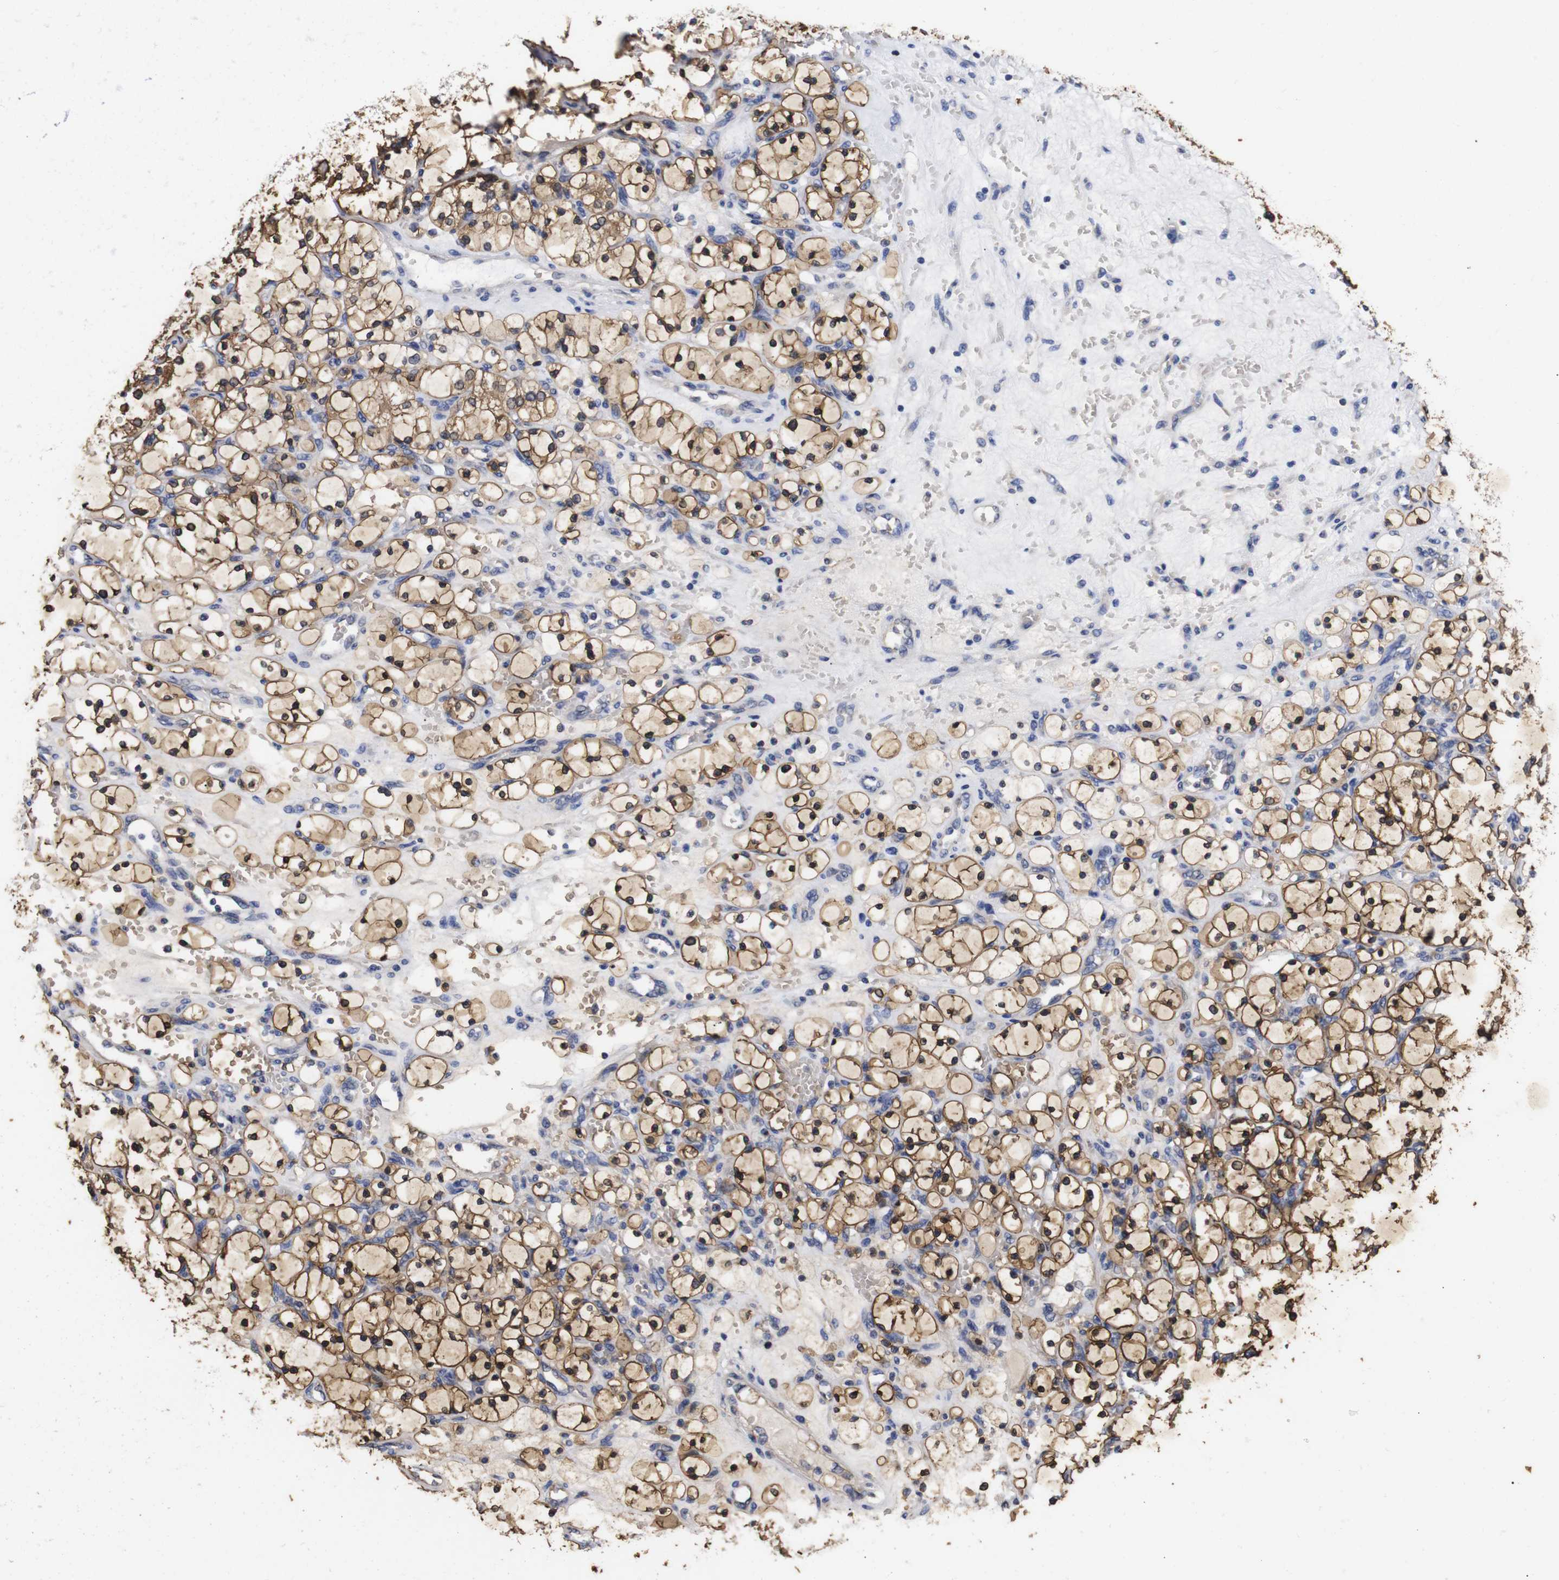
{"staining": {"intensity": "moderate", "quantity": ">75%", "location": "cytoplasmic/membranous,nuclear"}, "tissue": "renal cancer", "cell_type": "Tumor cells", "image_type": "cancer", "snomed": [{"axis": "morphology", "description": "Adenocarcinoma, NOS"}, {"axis": "topography", "description": "Kidney"}], "caption": "DAB (3,3'-diaminobenzidine) immunohistochemical staining of human renal cancer exhibits moderate cytoplasmic/membranous and nuclear protein expression in about >75% of tumor cells. The staining was performed using DAB, with brown indicating positive protein expression. Nuclei are stained blue with hematoxylin.", "gene": "LRRCC1", "patient": {"sex": "female", "age": 69}}